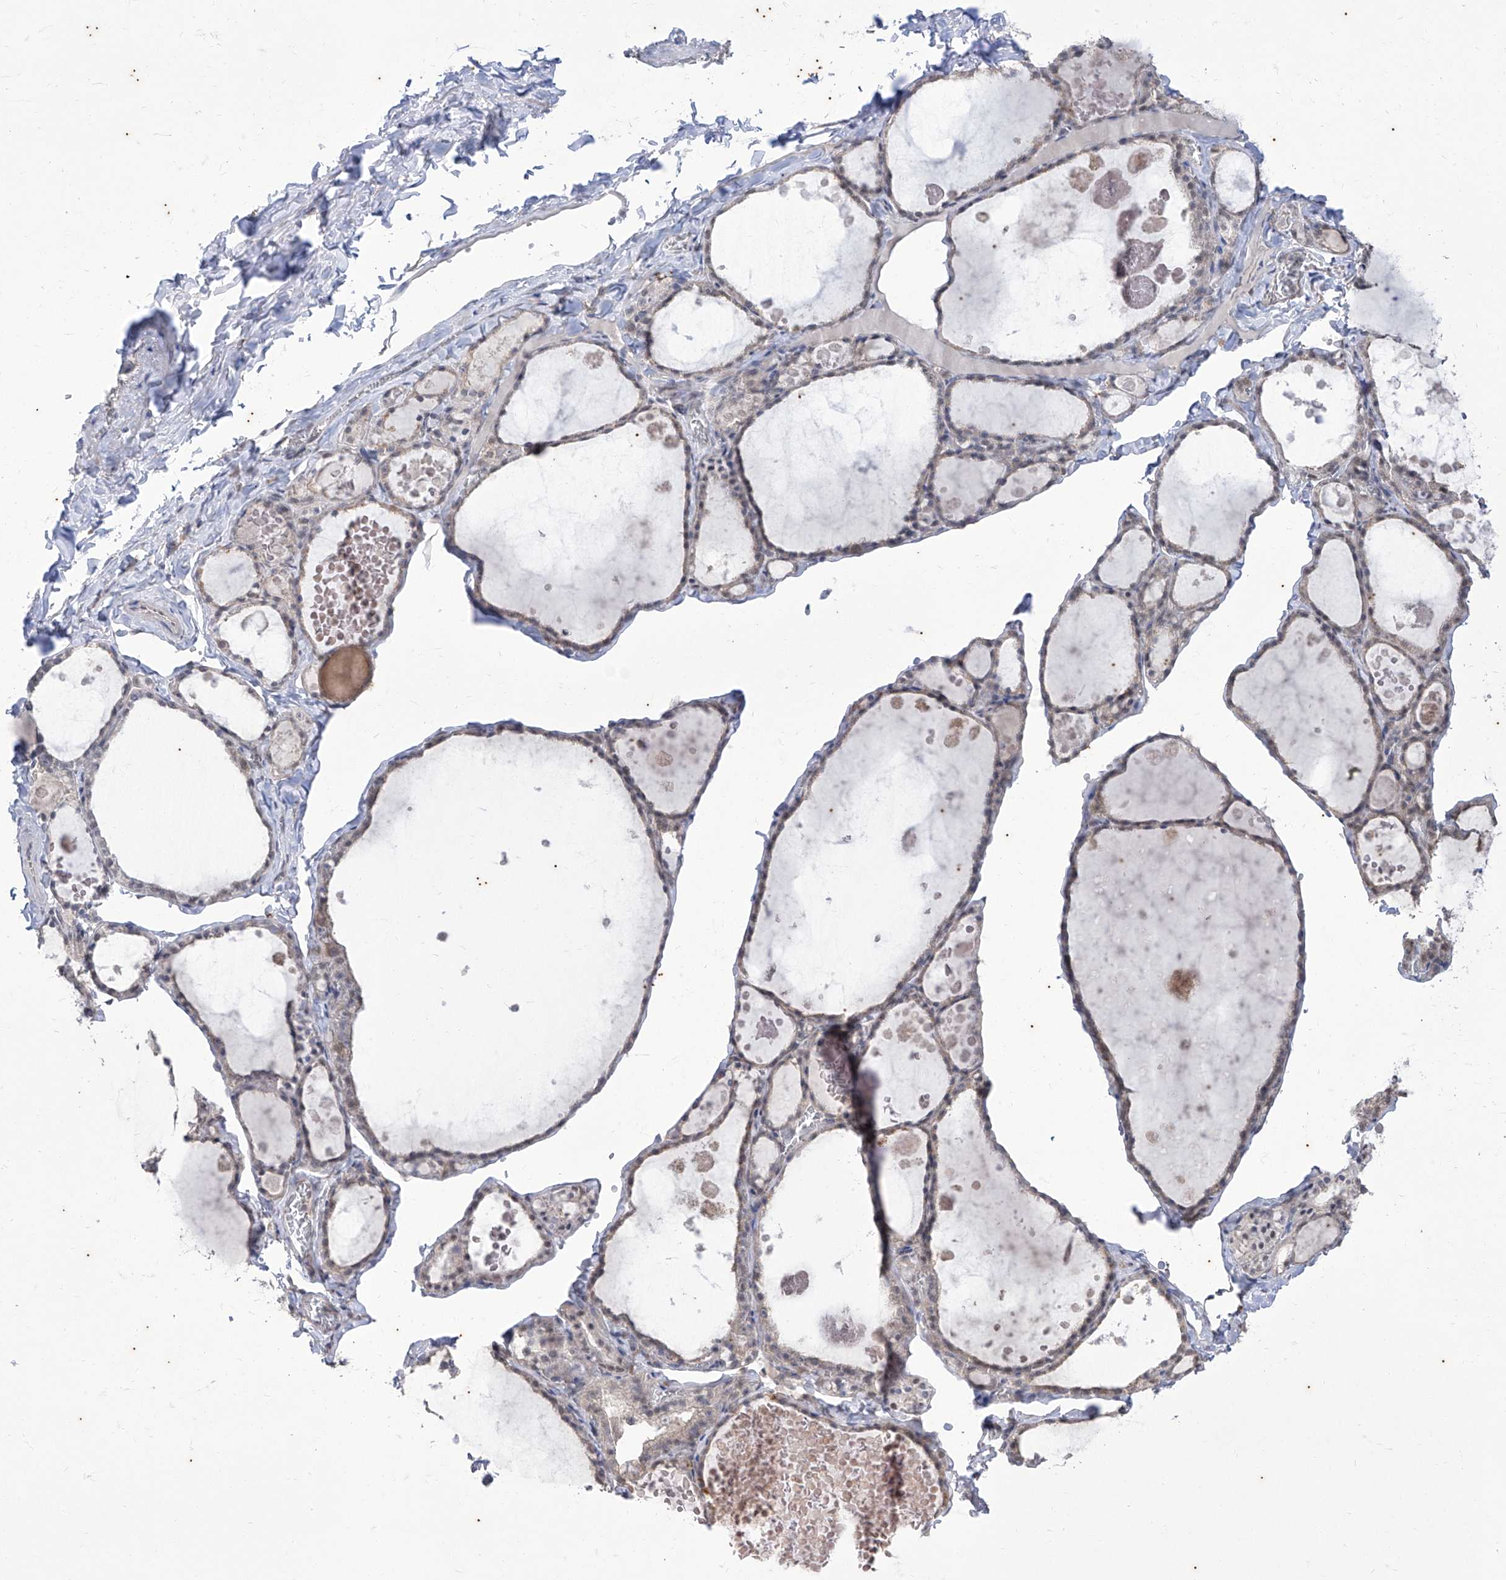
{"staining": {"intensity": "weak", "quantity": "25%-75%", "location": "nuclear"}, "tissue": "thyroid gland", "cell_type": "Glandular cells", "image_type": "normal", "snomed": [{"axis": "morphology", "description": "Normal tissue, NOS"}, {"axis": "topography", "description": "Thyroid gland"}], "caption": "Glandular cells display weak nuclear expression in about 25%-75% of cells in unremarkable thyroid gland. Nuclei are stained in blue.", "gene": "PHF20L1", "patient": {"sex": "male", "age": 56}}